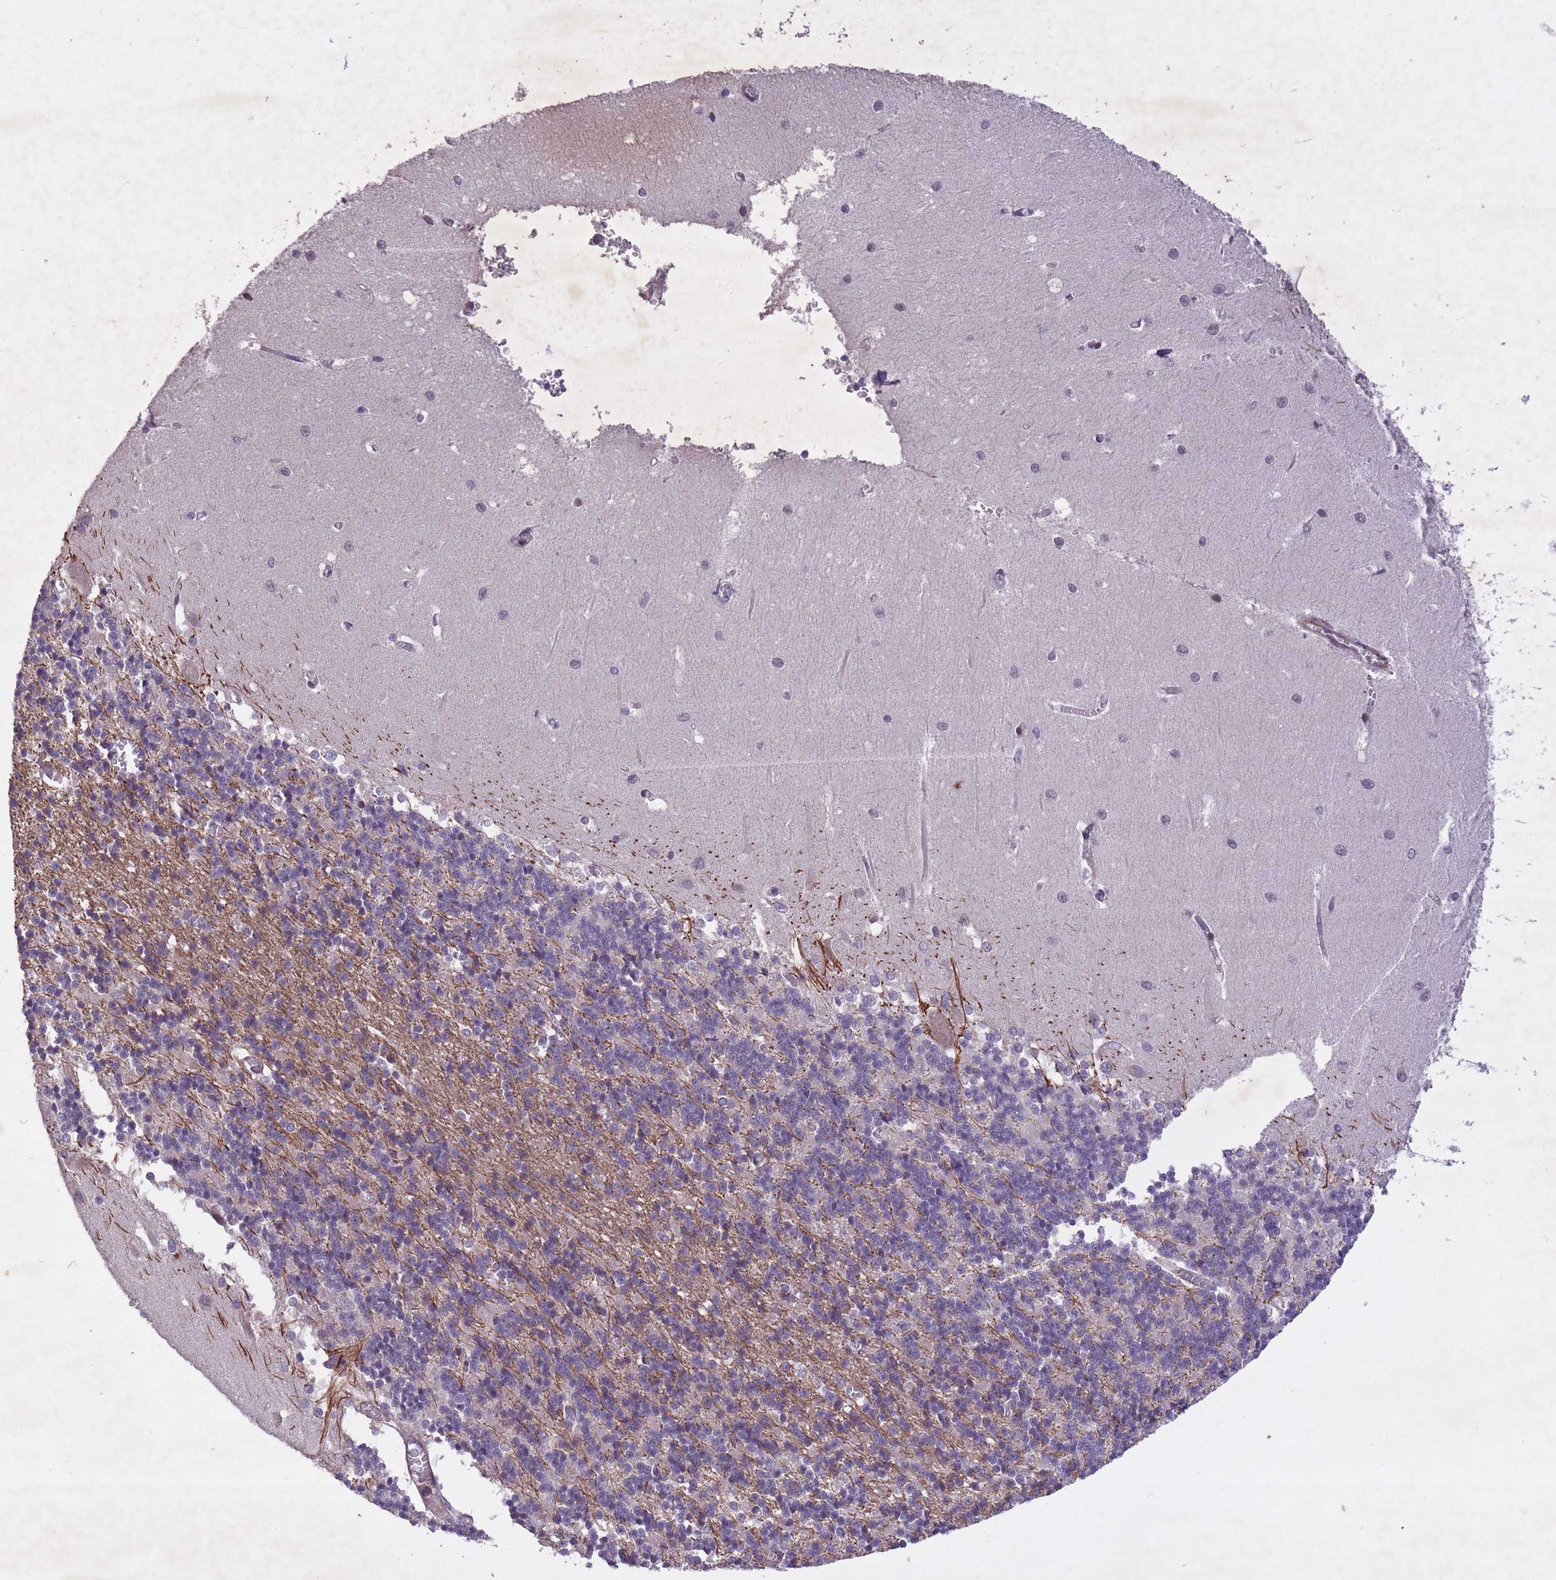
{"staining": {"intensity": "moderate", "quantity": "<25%", "location": "cytoplasmic/membranous"}, "tissue": "cerebellum", "cell_type": "Cells in granular layer", "image_type": "normal", "snomed": [{"axis": "morphology", "description": "Normal tissue, NOS"}, {"axis": "topography", "description": "Cerebellum"}], "caption": "IHC histopathology image of benign cerebellum: cerebellum stained using immunohistochemistry reveals low levels of moderate protein expression localized specifically in the cytoplasmic/membranous of cells in granular layer, appearing as a cytoplasmic/membranous brown color.", "gene": "CBX6", "patient": {"sex": "male", "age": 37}}